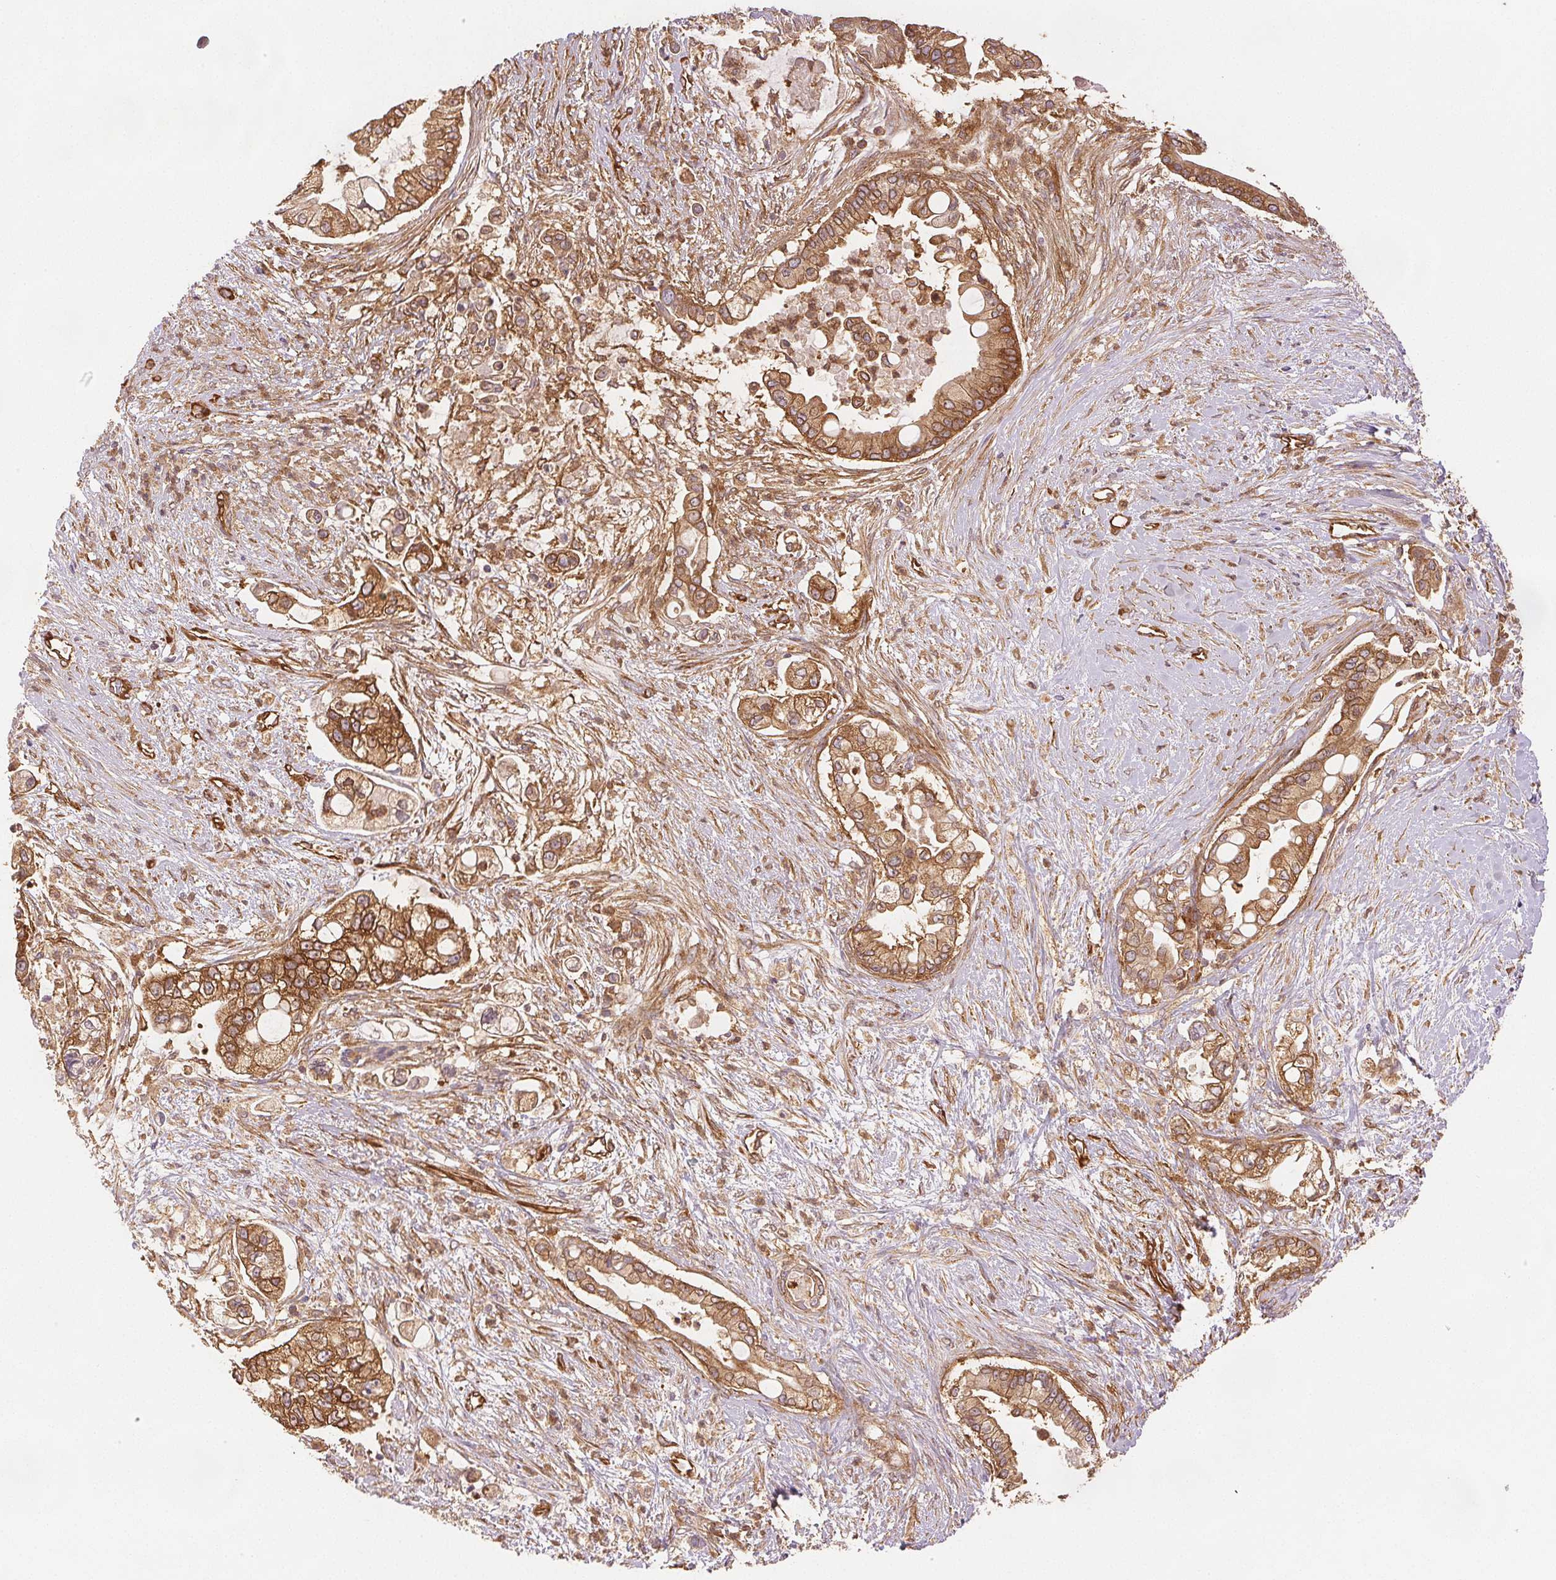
{"staining": {"intensity": "moderate", "quantity": ">75%", "location": "cytoplasmic/membranous"}, "tissue": "pancreatic cancer", "cell_type": "Tumor cells", "image_type": "cancer", "snomed": [{"axis": "morphology", "description": "Adenocarcinoma, NOS"}, {"axis": "topography", "description": "Pancreas"}], "caption": "Pancreatic cancer (adenocarcinoma) tissue exhibits moderate cytoplasmic/membranous expression in about >75% of tumor cells", "gene": "DIAPH2", "patient": {"sex": "female", "age": 69}}